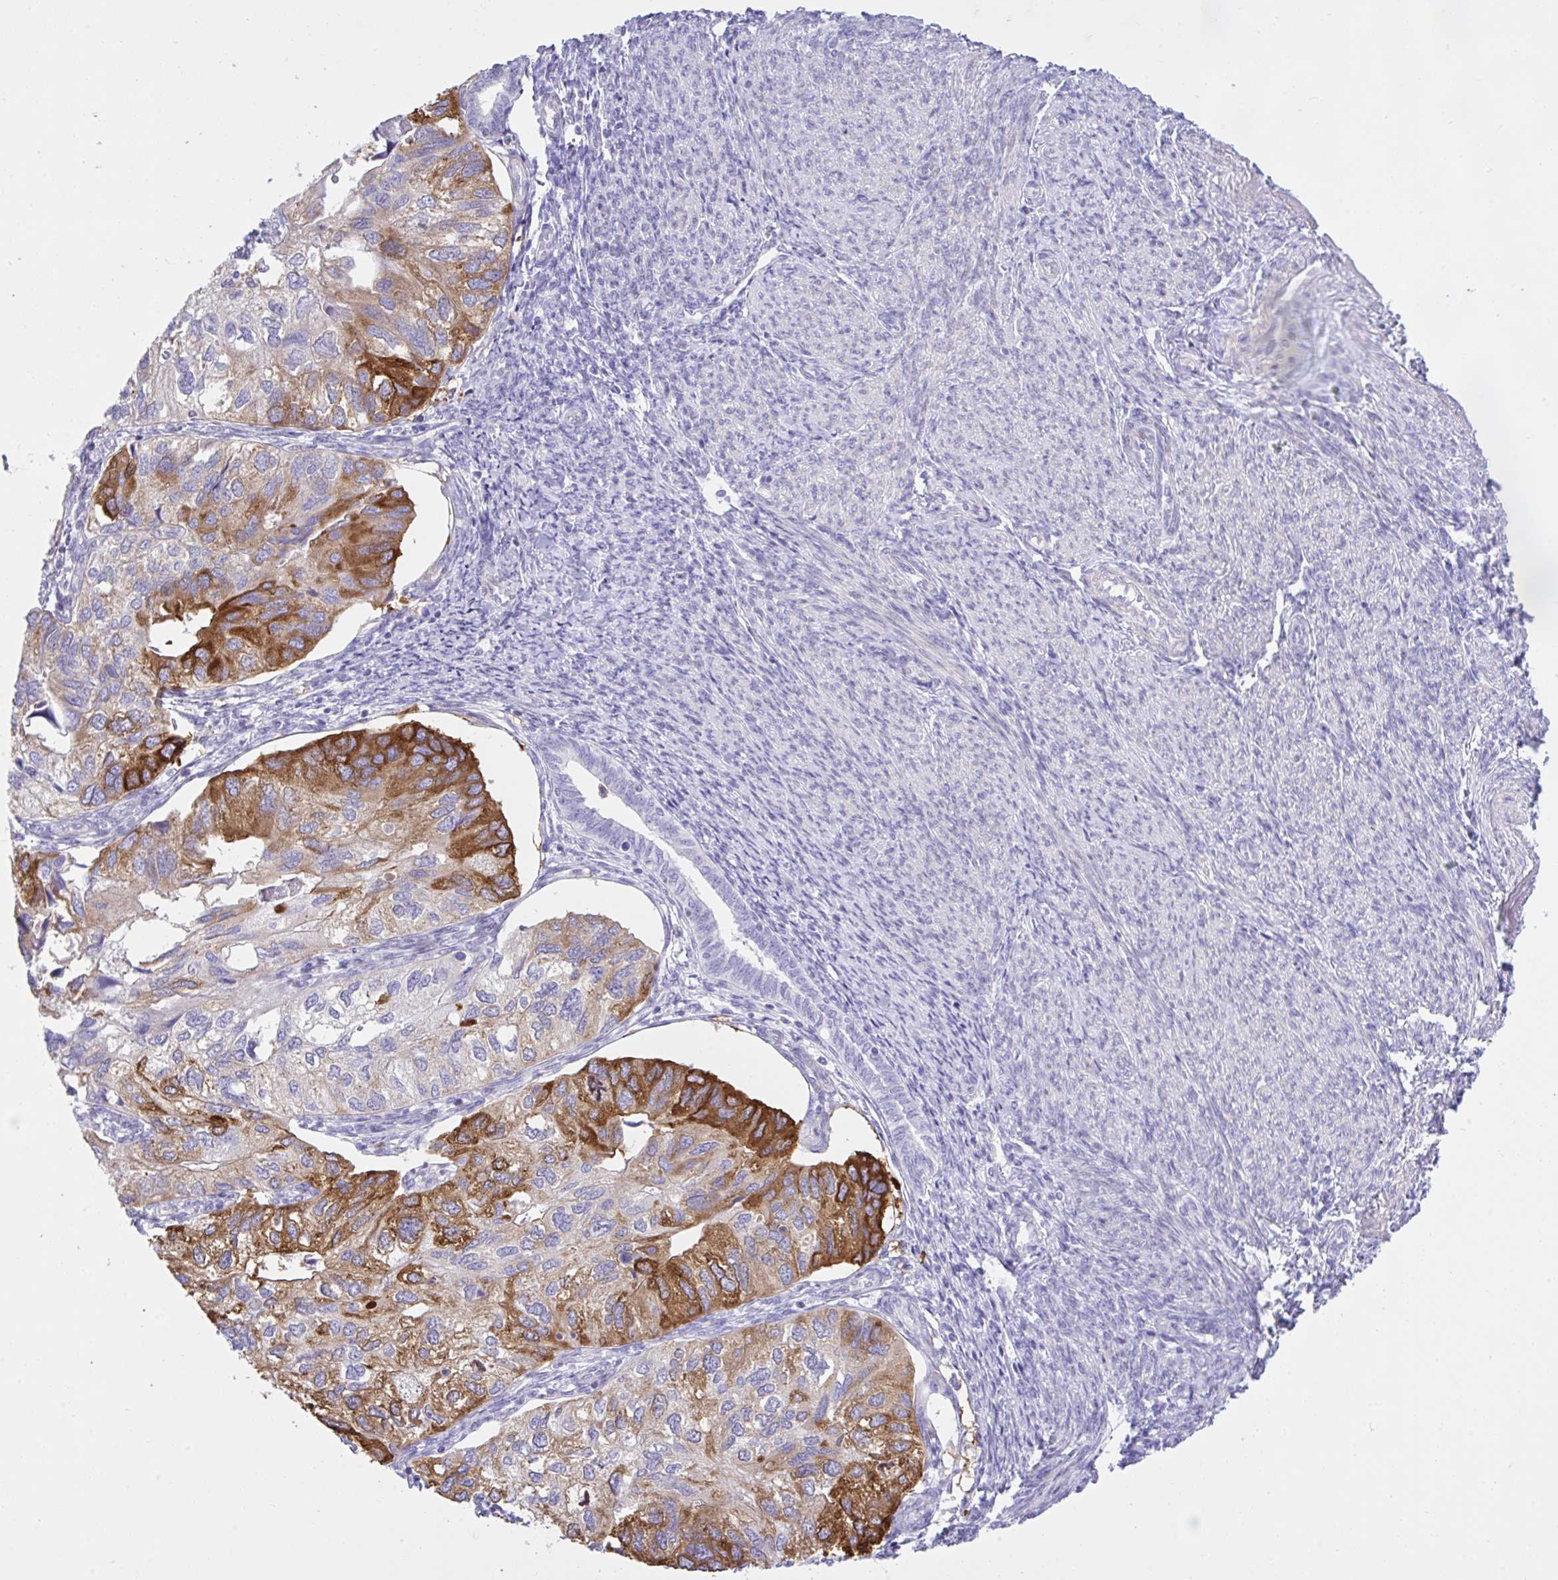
{"staining": {"intensity": "strong", "quantity": "25%-75%", "location": "cytoplasmic/membranous"}, "tissue": "endometrial cancer", "cell_type": "Tumor cells", "image_type": "cancer", "snomed": [{"axis": "morphology", "description": "Carcinoma, NOS"}, {"axis": "topography", "description": "Uterus"}], "caption": "Protein staining shows strong cytoplasmic/membranous expression in about 25%-75% of tumor cells in endometrial carcinoma. Using DAB (3,3'-diaminobenzidine) (brown) and hematoxylin (blue) stains, captured at high magnification using brightfield microscopy.", "gene": "EEF1A2", "patient": {"sex": "female", "age": 76}}